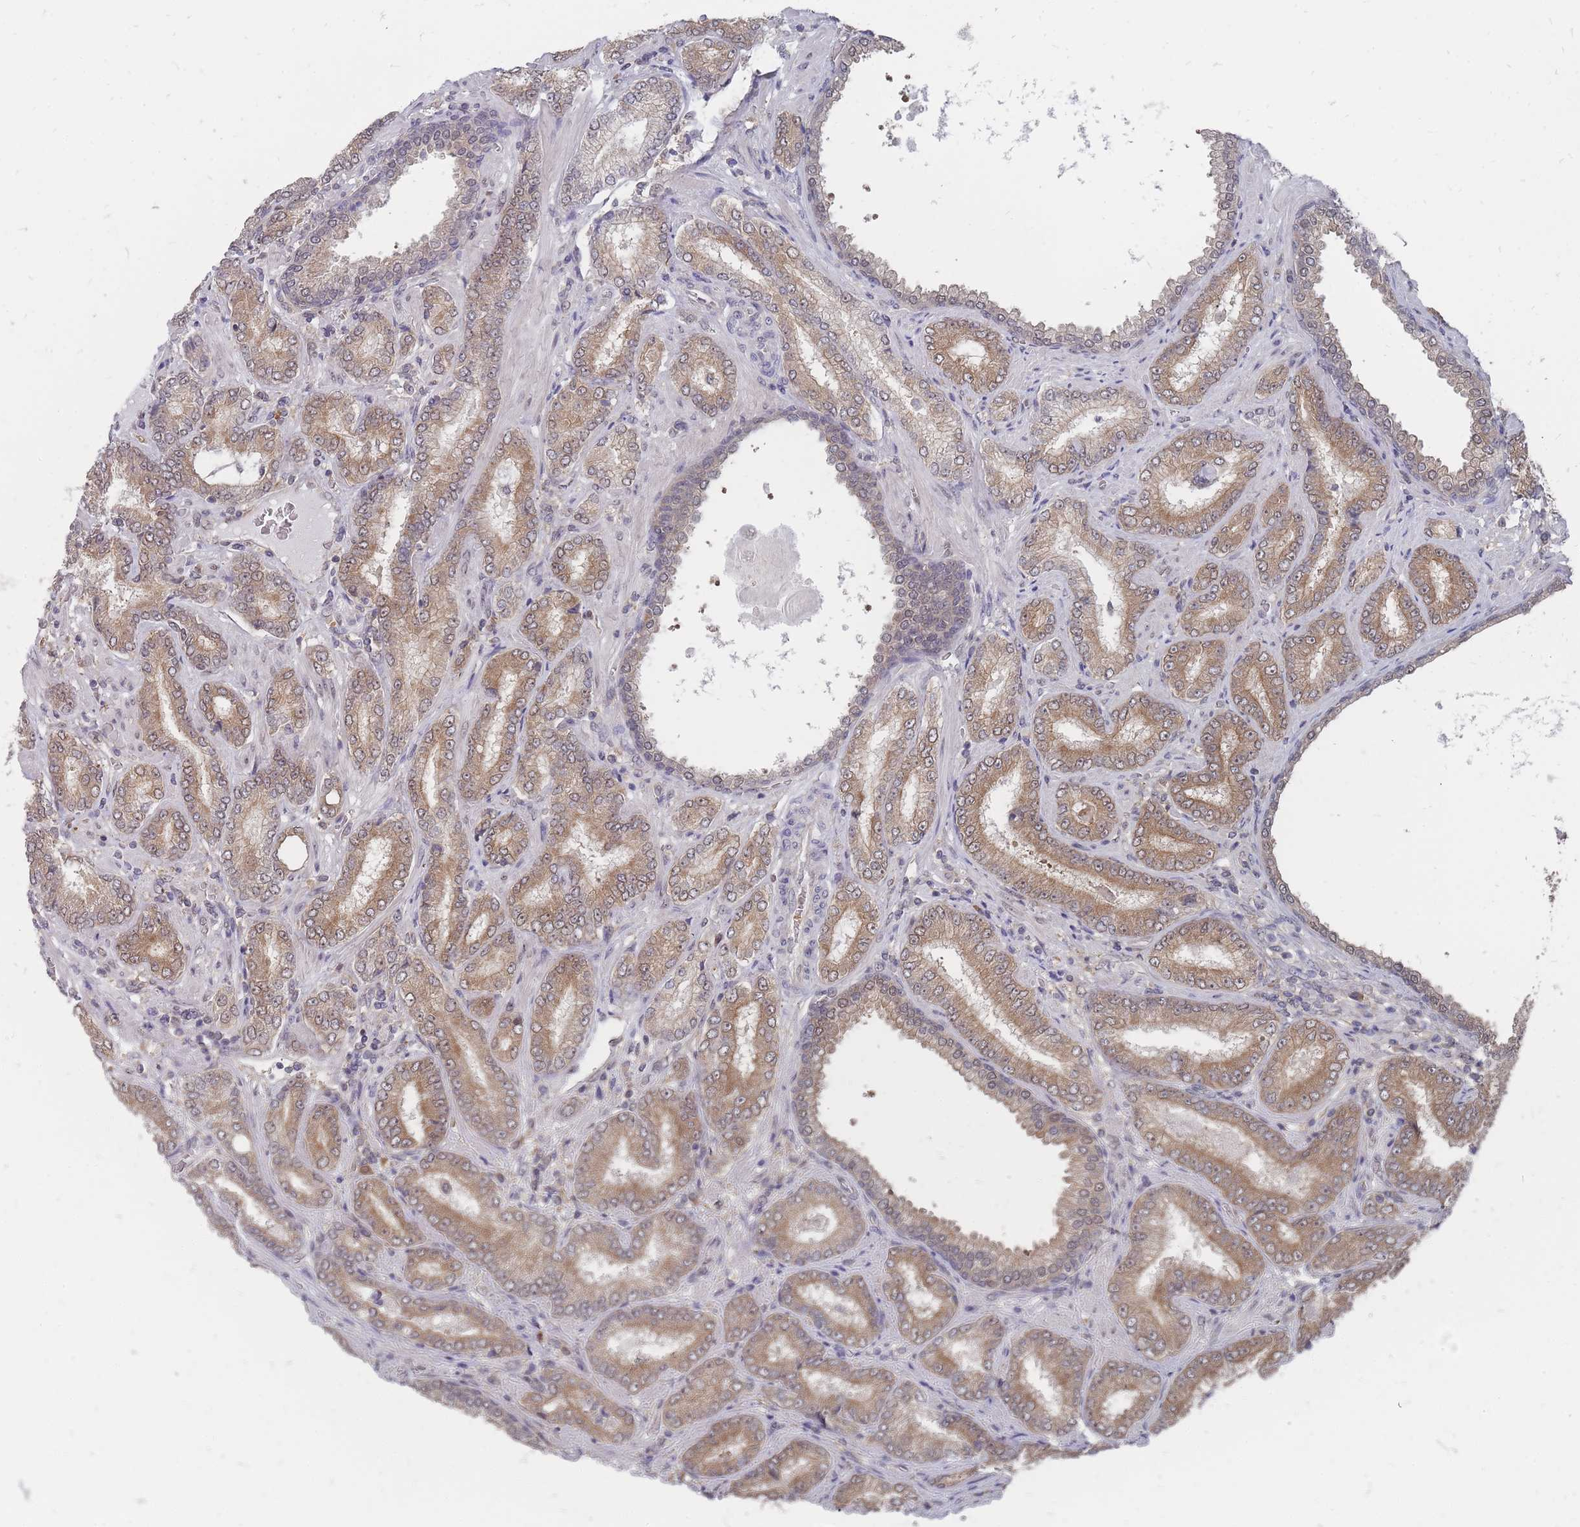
{"staining": {"intensity": "moderate", "quantity": ">75%", "location": "cytoplasmic/membranous"}, "tissue": "prostate cancer", "cell_type": "Tumor cells", "image_type": "cancer", "snomed": [{"axis": "morphology", "description": "Adenocarcinoma, High grade"}, {"axis": "topography", "description": "Prostate"}], "caption": "A brown stain shows moderate cytoplasmic/membranous expression of a protein in prostate cancer tumor cells. Nuclei are stained in blue.", "gene": "NKD1", "patient": {"sex": "male", "age": 72}}